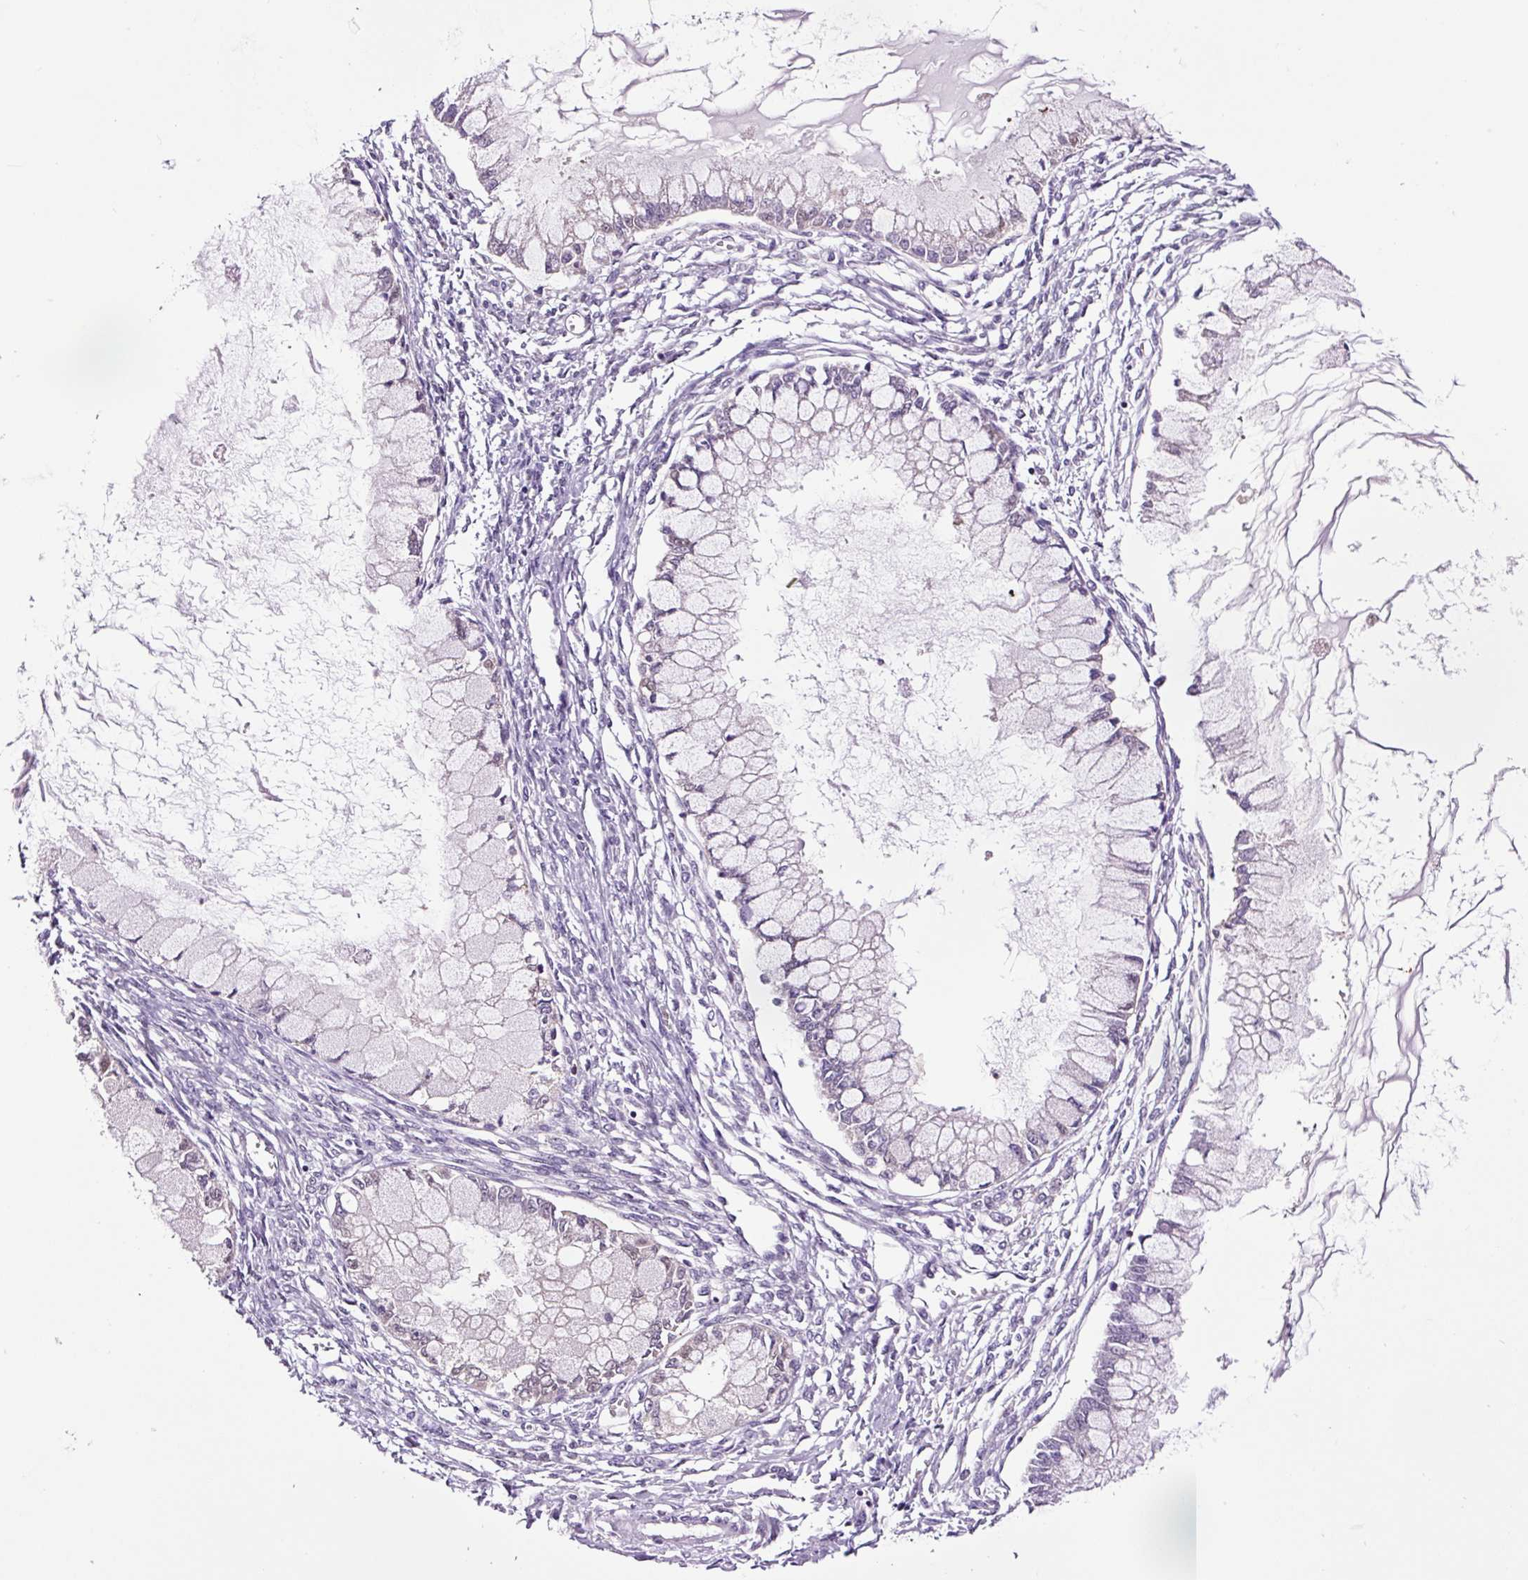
{"staining": {"intensity": "negative", "quantity": "none", "location": "none"}, "tissue": "ovarian cancer", "cell_type": "Tumor cells", "image_type": "cancer", "snomed": [{"axis": "morphology", "description": "Cystadenocarcinoma, mucinous, NOS"}, {"axis": "topography", "description": "Ovary"}], "caption": "Tumor cells show no significant staining in ovarian cancer (mucinous cystadenocarcinoma). (IHC, brightfield microscopy, high magnification).", "gene": "TAFA3", "patient": {"sex": "female", "age": 34}}